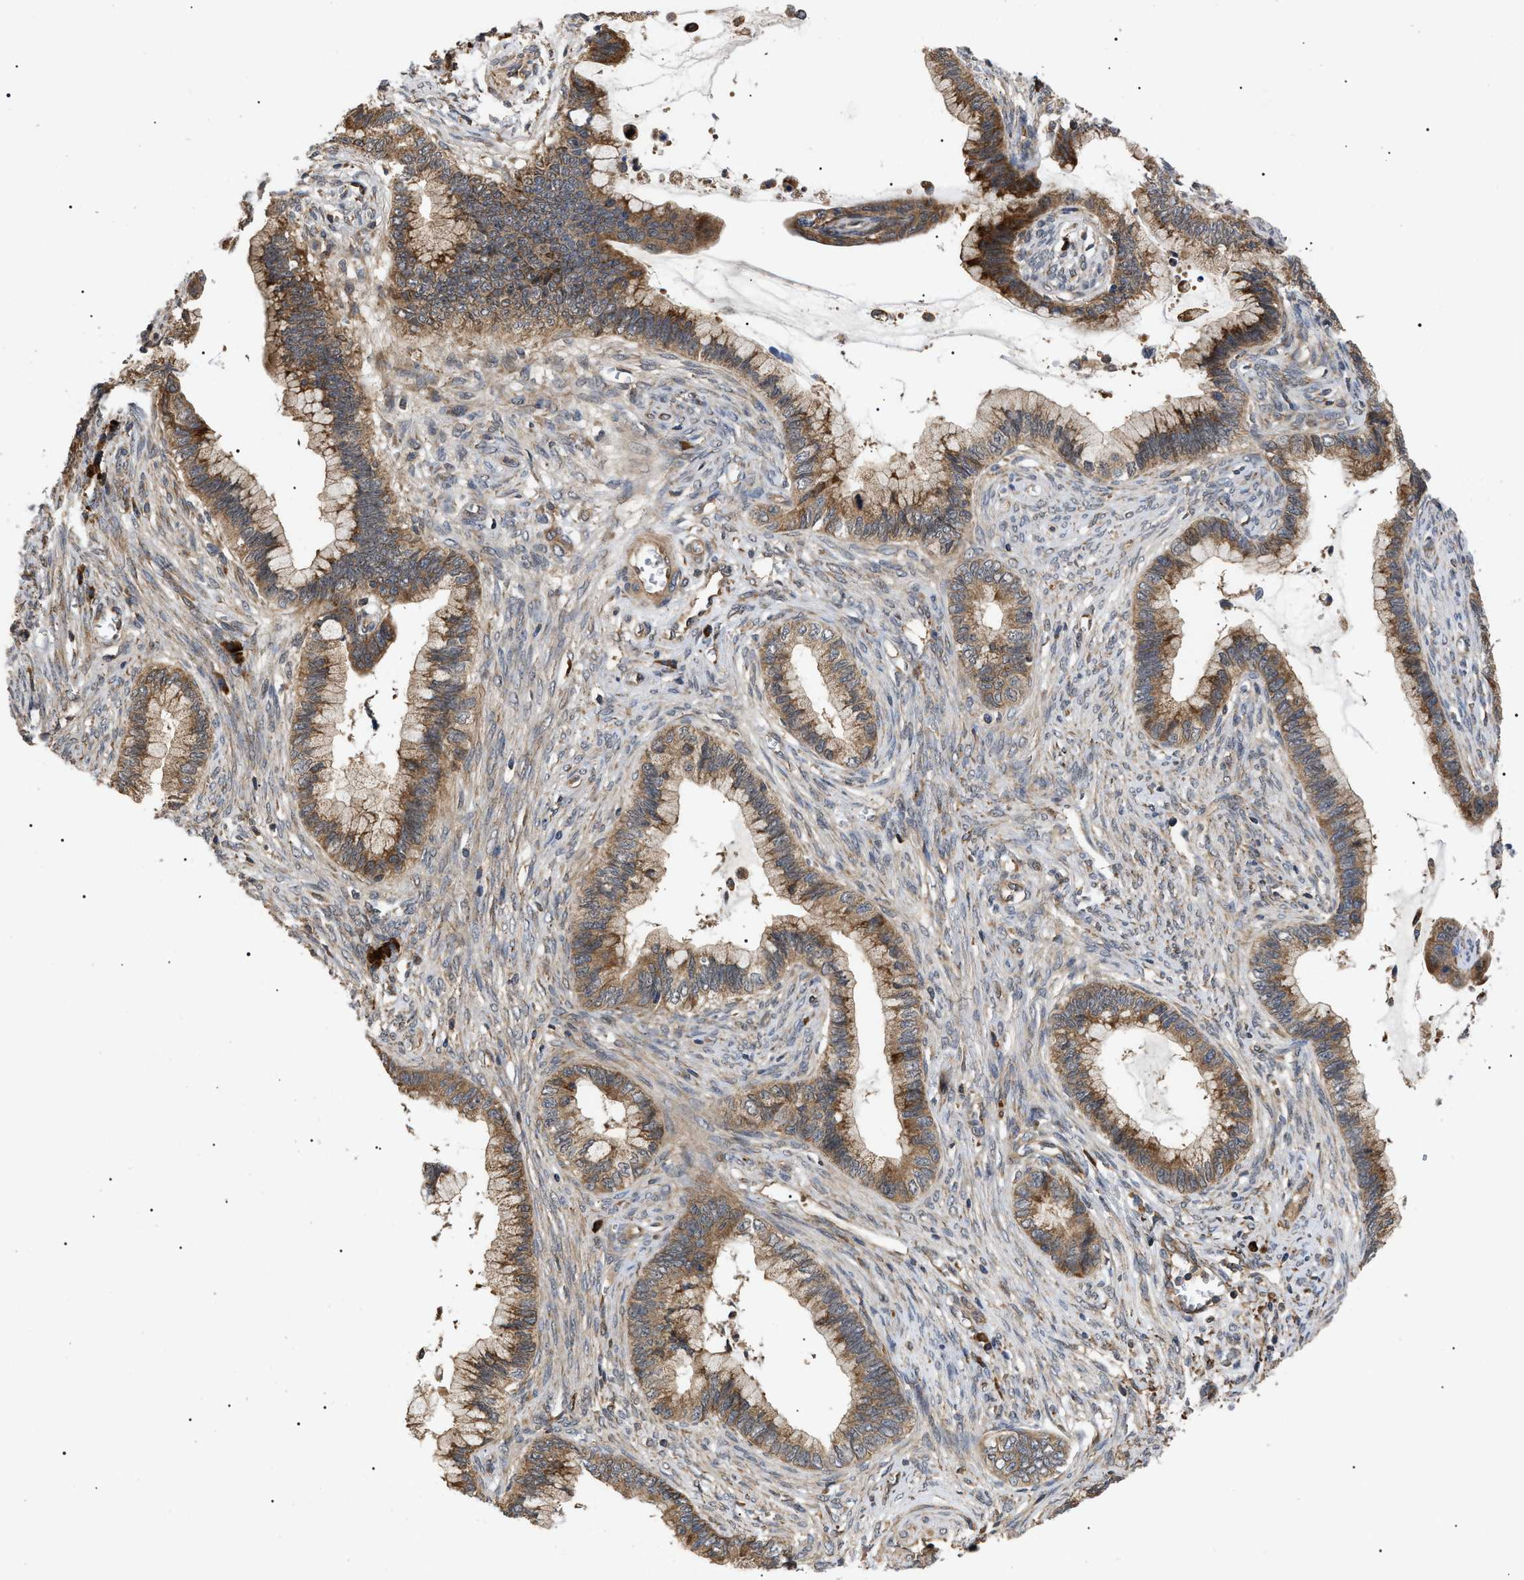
{"staining": {"intensity": "moderate", "quantity": ">75%", "location": "cytoplasmic/membranous"}, "tissue": "cervical cancer", "cell_type": "Tumor cells", "image_type": "cancer", "snomed": [{"axis": "morphology", "description": "Adenocarcinoma, NOS"}, {"axis": "topography", "description": "Cervix"}], "caption": "Immunohistochemical staining of human cervical cancer exhibits moderate cytoplasmic/membranous protein positivity in about >75% of tumor cells. (Brightfield microscopy of DAB IHC at high magnification).", "gene": "ASTL", "patient": {"sex": "female", "age": 44}}